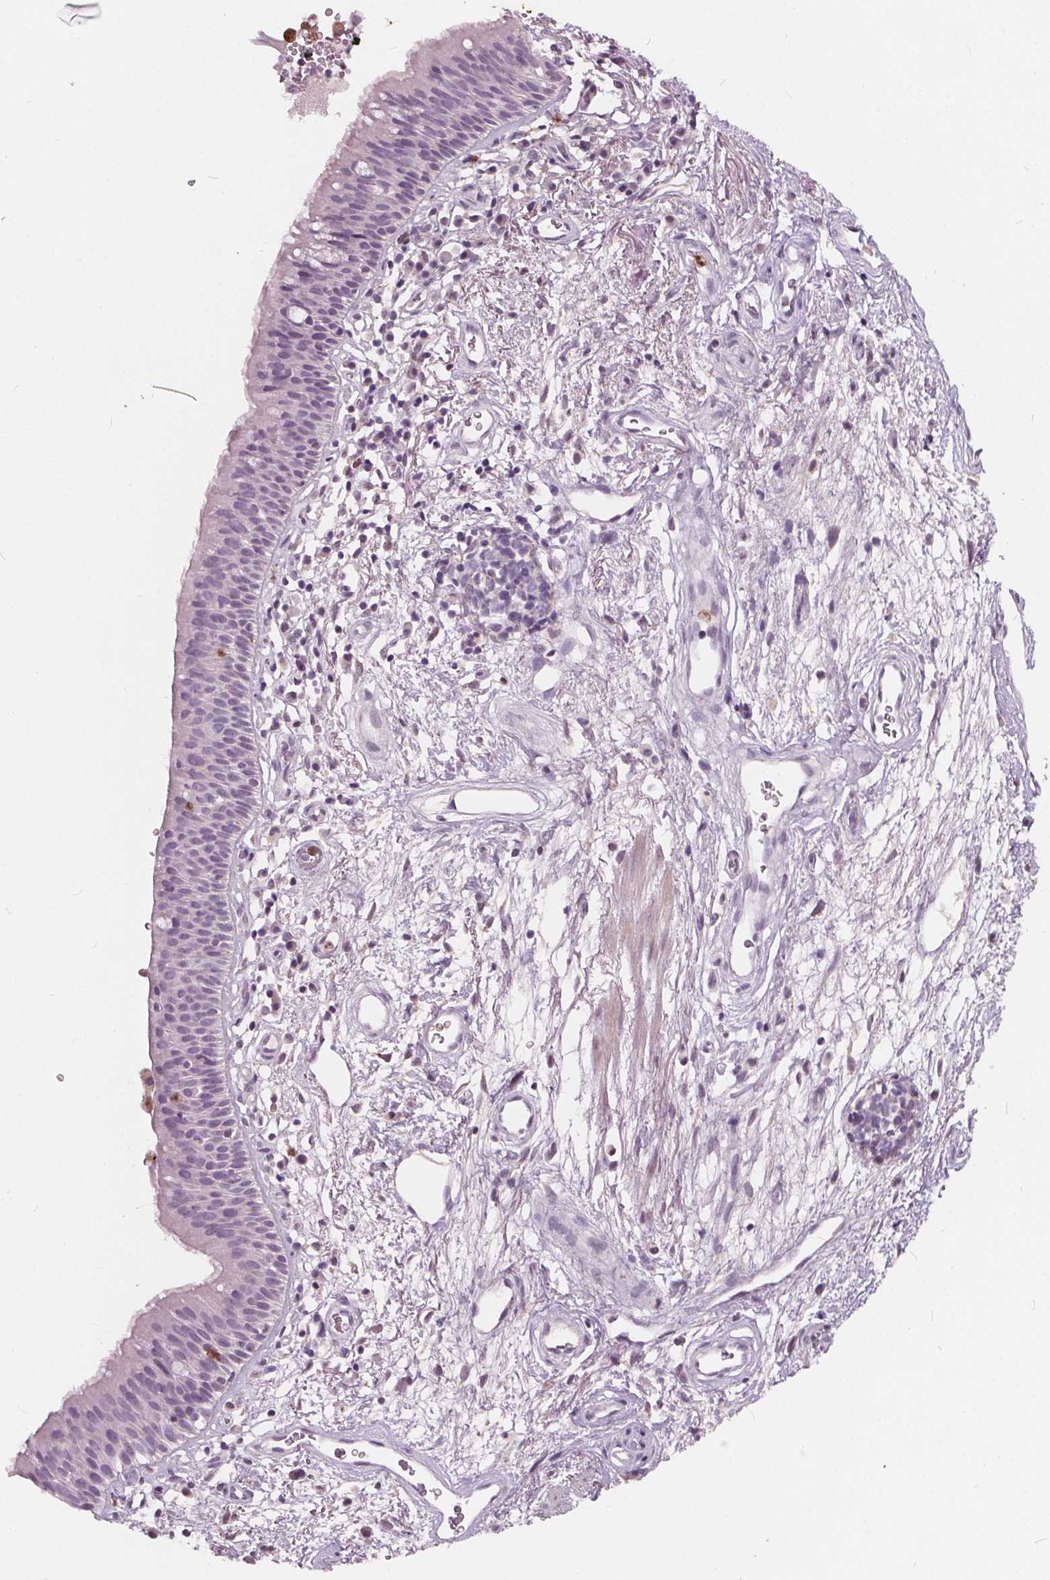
{"staining": {"intensity": "negative", "quantity": "none", "location": "none"}, "tissue": "bronchus", "cell_type": "Respiratory epithelial cells", "image_type": "normal", "snomed": [{"axis": "morphology", "description": "Normal tissue, NOS"}, {"axis": "topography", "description": "Cartilage tissue"}, {"axis": "topography", "description": "Bronchus"}], "caption": "This is a photomicrograph of immunohistochemistry staining of benign bronchus, which shows no expression in respiratory epithelial cells. (DAB immunohistochemistry visualized using brightfield microscopy, high magnification).", "gene": "HAAO", "patient": {"sex": "male", "age": 58}}